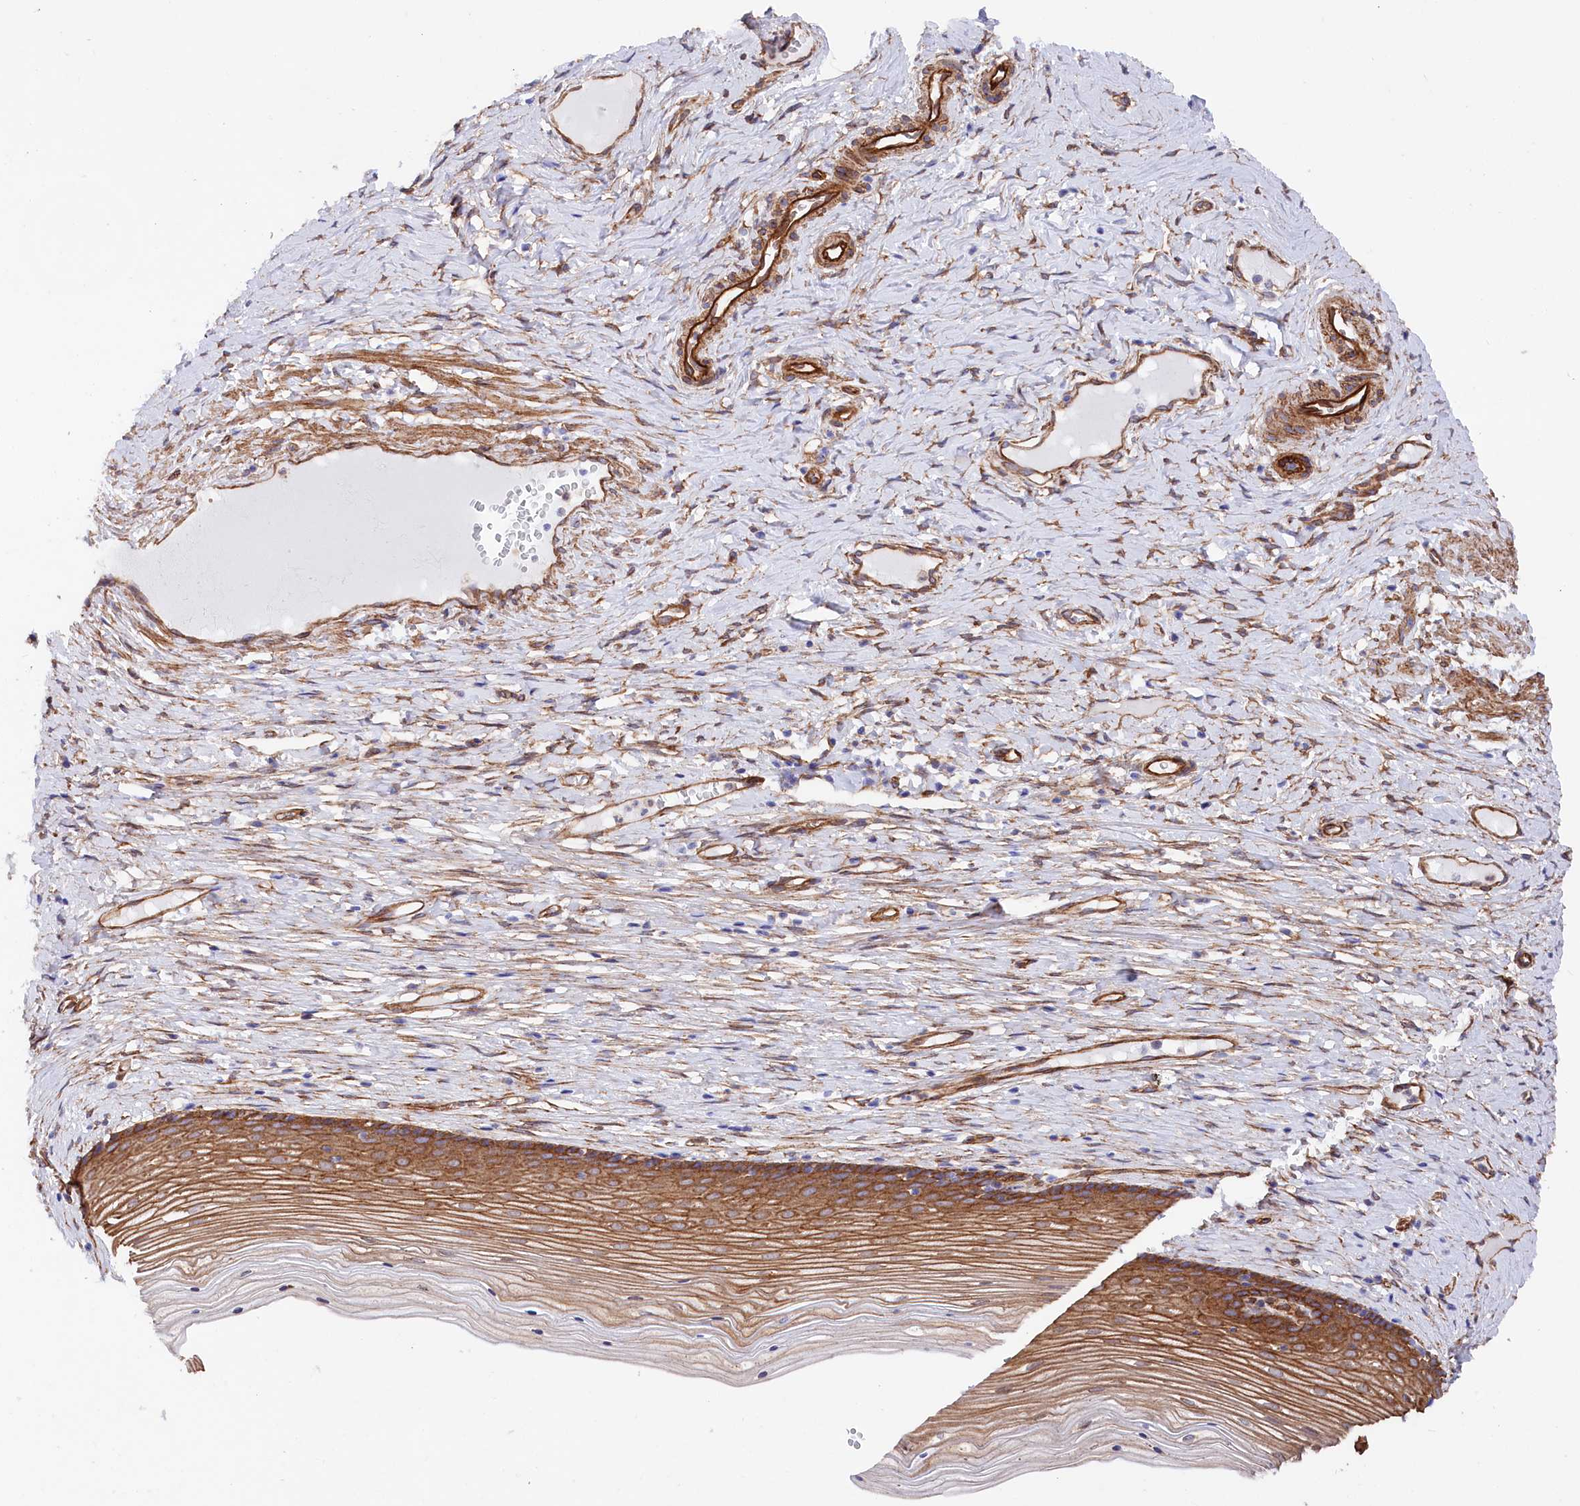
{"staining": {"intensity": "strong", "quantity": ">75%", "location": "cytoplasmic/membranous"}, "tissue": "cervix", "cell_type": "Glandular cells", "image_type": "normal", "snomed": [{"axis": "morphology", "description": "Normal tissue, NOS"}, {"axis": "topography", "description": "Cervix"}], "caption": "Unremarkable cervix exhibits strong cytoplasmic/membranous positivity in about >75% of glandular cells.", "gene": "TNKS1BP1", "patient": {"sex": "female", "age": 42}}